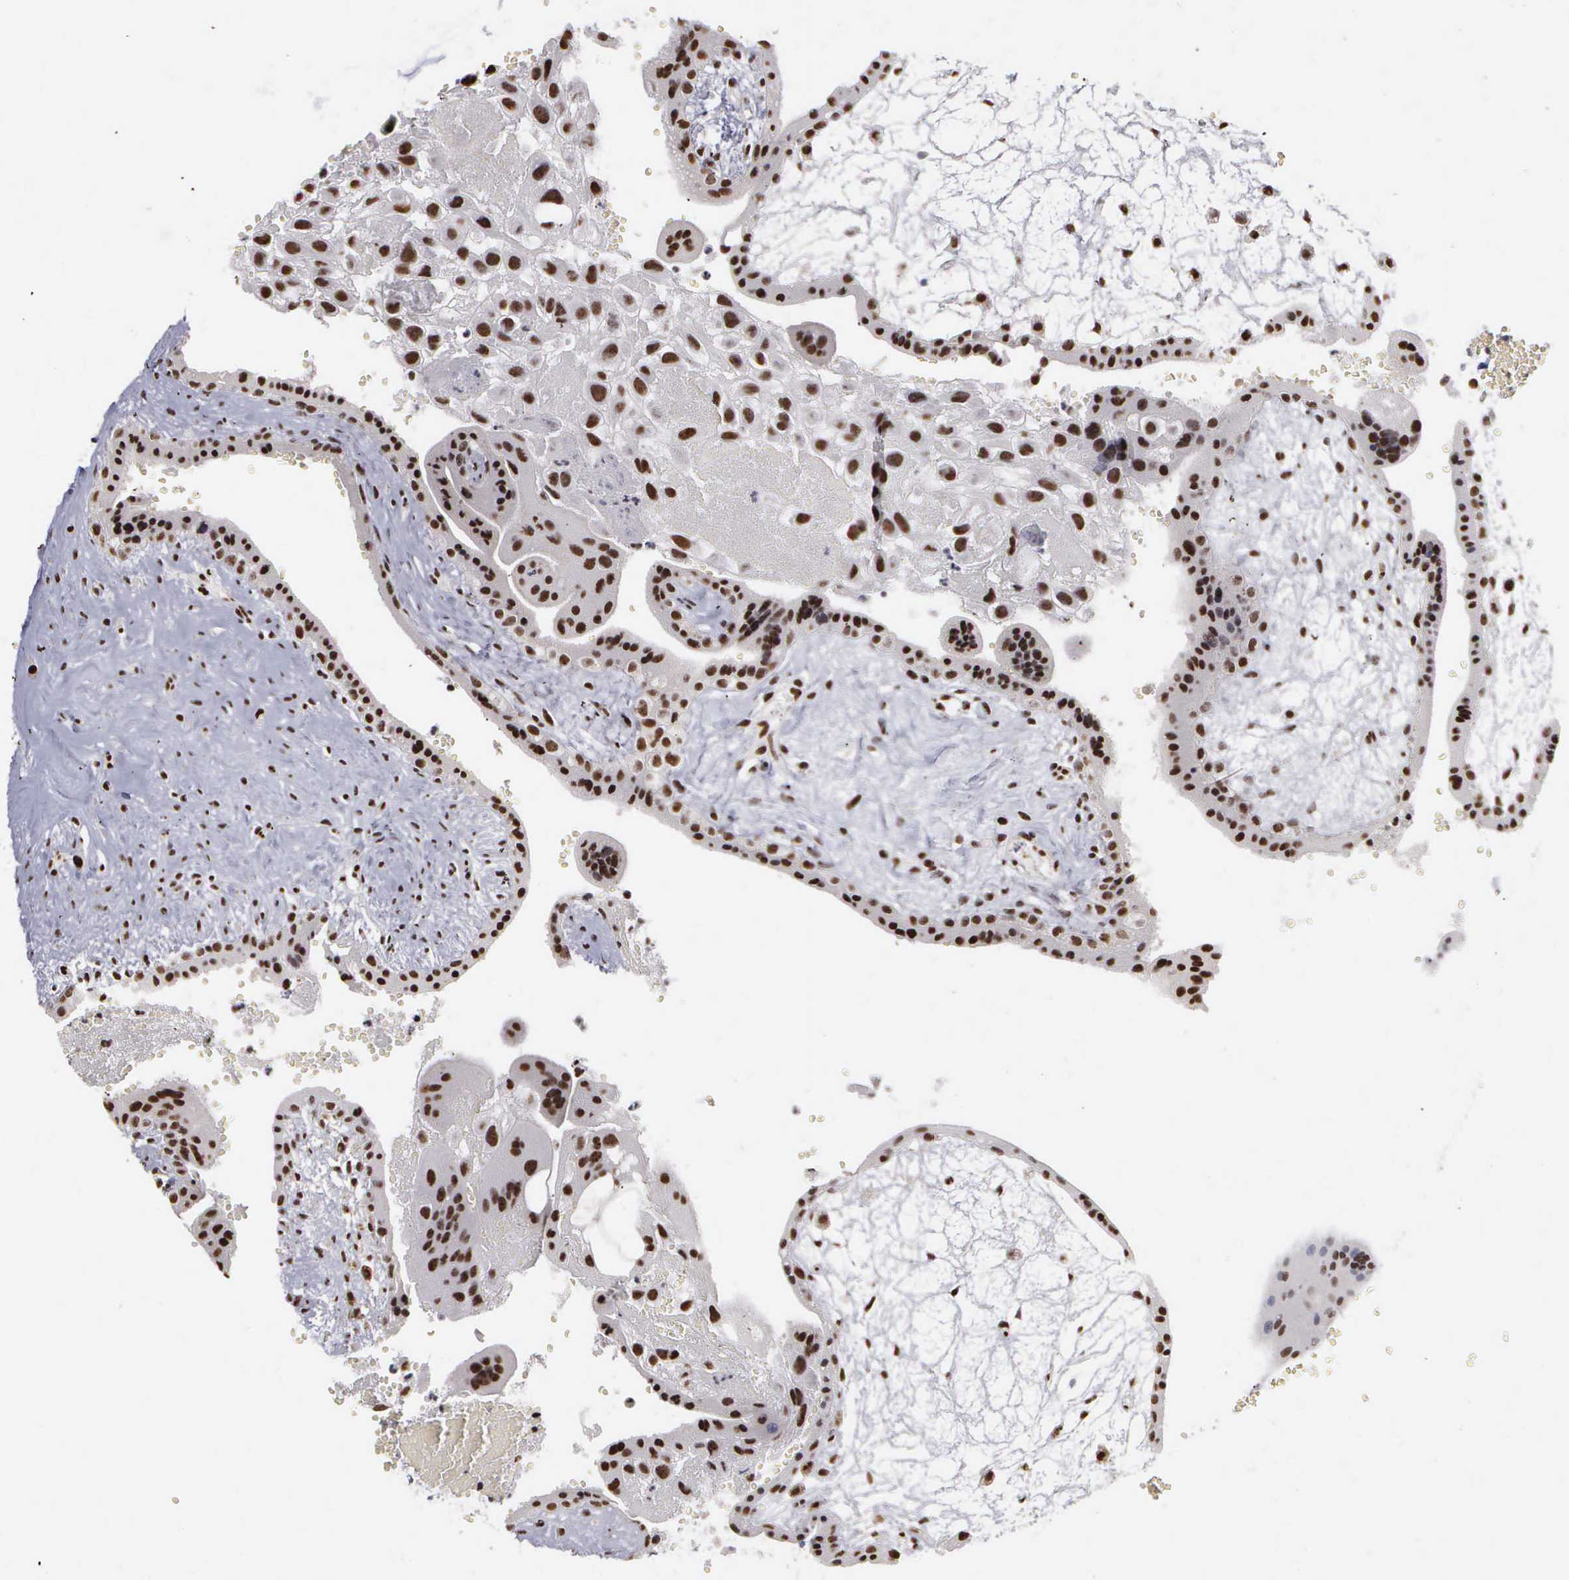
{"staining": {"intensity": "strong", "quantity": ">75%", "location": "nuclear"}, "tissue": "placenta", "cell_type": "Decidual cells", "image_type": "normal", "snomed": [{"axis": "morphology", "description": "Normal tissue, NOS"}, {"axis": "topography", "description": "Placenta"}], "caption": "IHC (DAB (3,3'-diaminobenzidine)) staining of normal human placenta shows strong nuclear protein expression in about >75% of decidual cells.", "gene": "KIAA0586", "patient": {"sex": "female", "age": 30}}